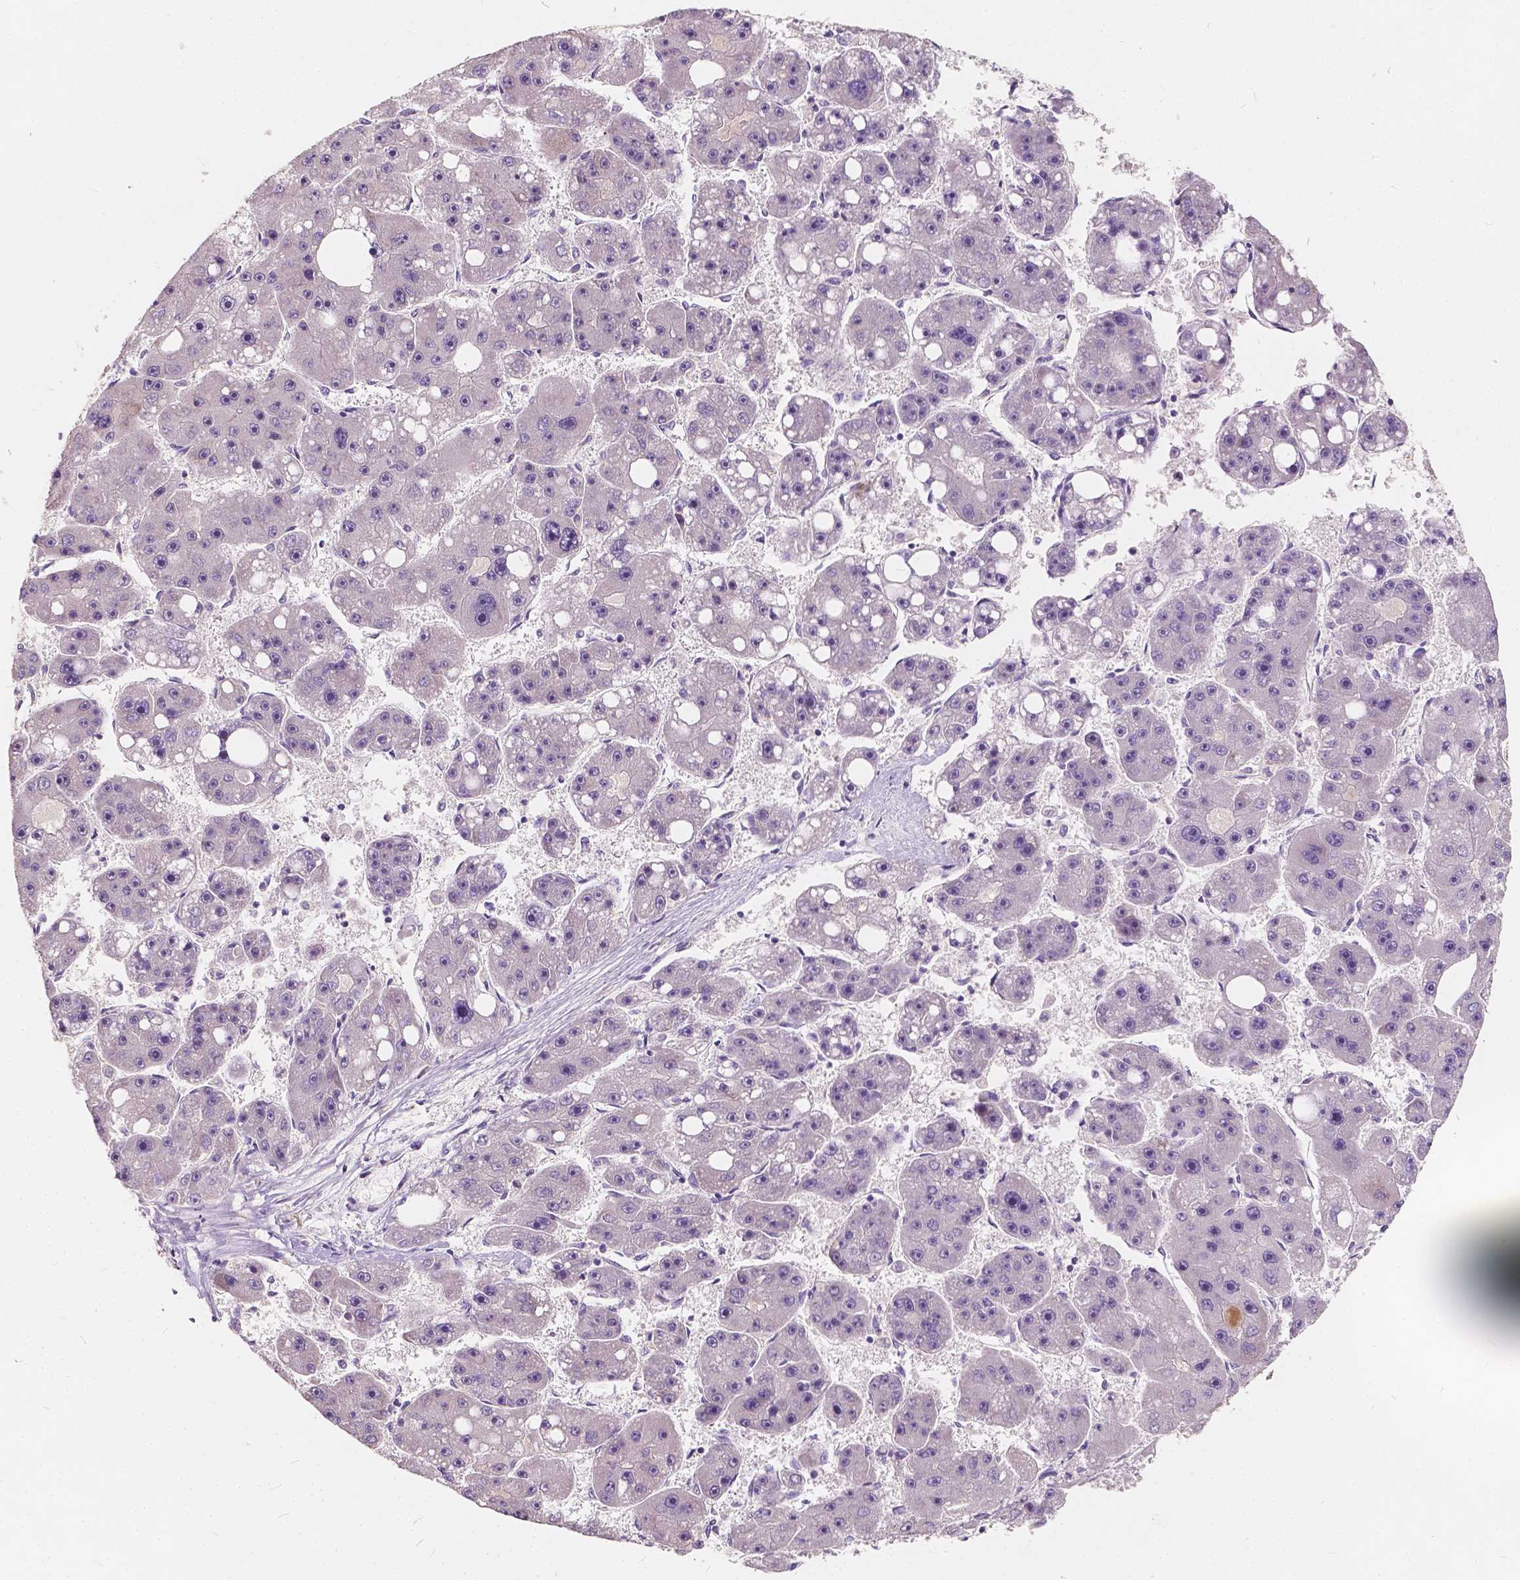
{"staining": {"intensity": "negative", "quantity": "none", "location": "none"}, "tissue": "liver cancer", "cell_type": "Tumor cells", "image_type": "cancer", "snomed": [{"axis": "morphology", "description": "Carcinoma, Hepatocellular, NOS"}, {"axis": "topography", "description": "Liver"}], "caption": "This is a histopathology image of IHC staining of hepatocellular carcinoma (liver), which shows no expression in tumor cells.", "gene": "SLC7A8", "patient": {"sex": "female", "age": 61}}